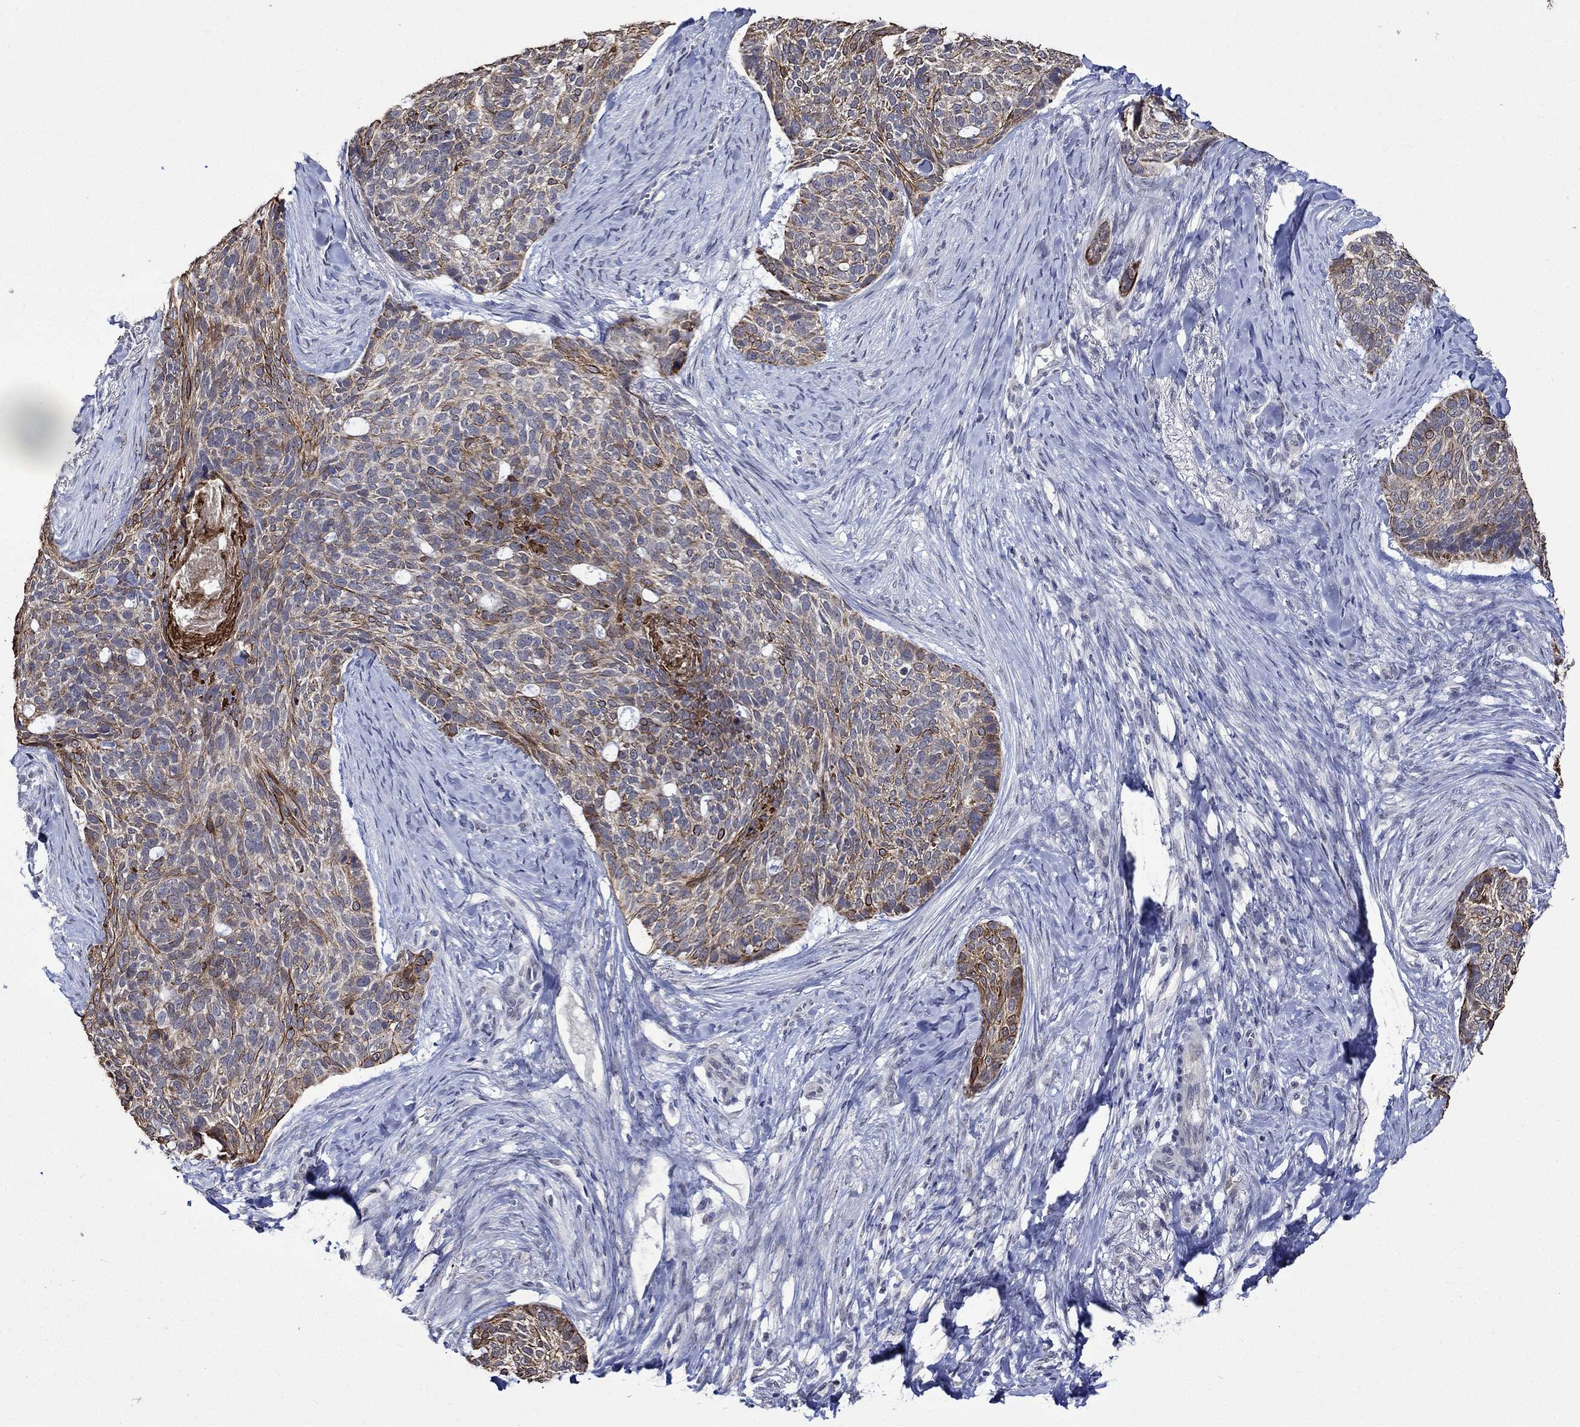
{"staining": {"intensity": "strong", "quantity": "25%-75%", "location": "cytoplasmic/membranous"}, "tissue": "skin cancer", "cell_type": "Tumor cells", "image_type": "cancer", "snomed": [{"axis": "morphology", "description": "Basal cell carcinoma"}, {"axis": "topography", "description": "Skin"}], "caption": "Basal cell carcinoma (skin) tissue displays strong cytoplasmic/membranous positivity in about 25%-75% of tumor cells", "gene": "DDX3Y", "patient": {"sex": "female", "age": 69}}